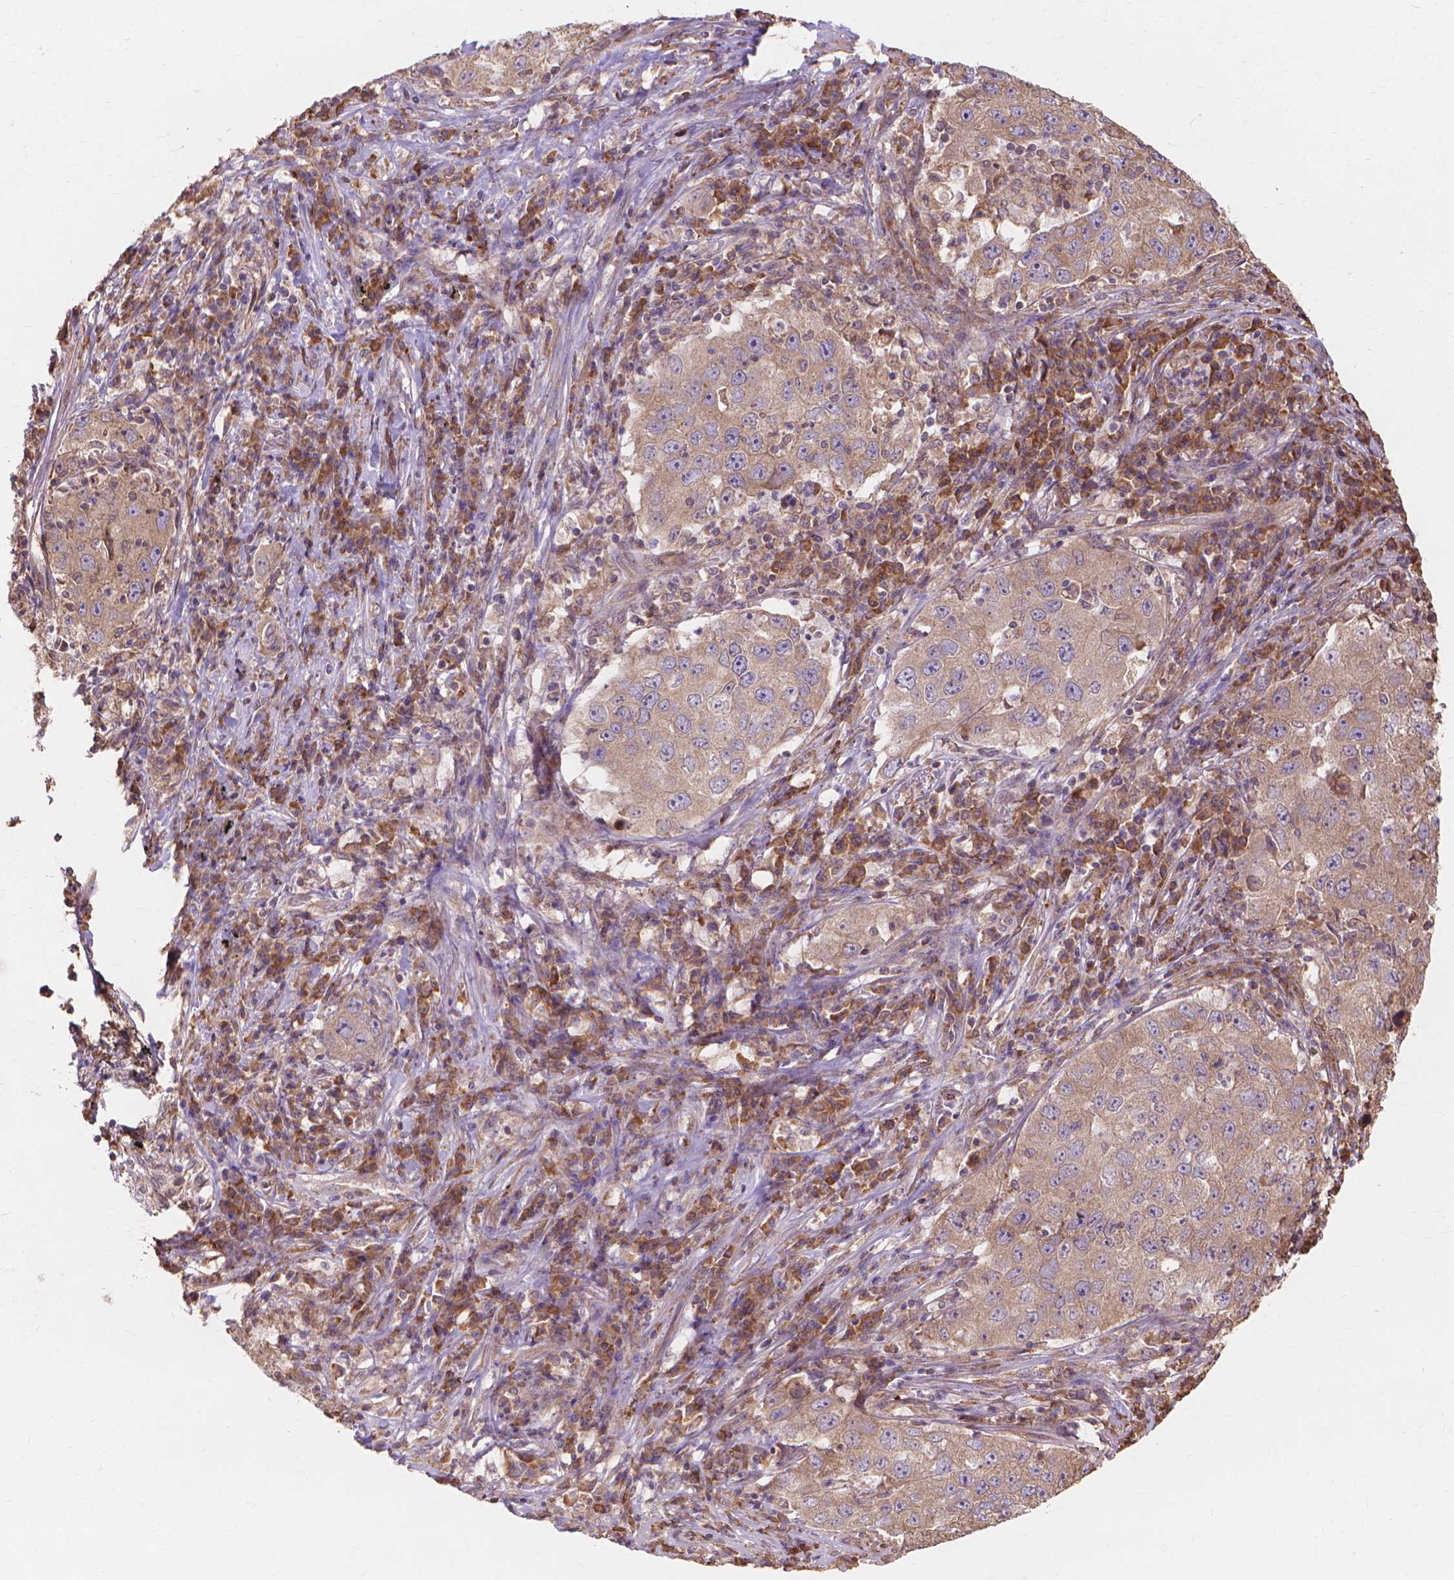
{"staining": {"intensity": "weak", "quantity": ">75%", "location": "cytoplasmic/membranous"}, "tissue": "lung cancer", "cell_type": "Tumor cells", "image_type": "cancer", "snomed": [{"axis": "morphology", "description": "Adenocarcinoma, NOS"}, {"axis": "topography", "description": "Lung"}], "caption": "A photomicrograph of human adenocarcinoma (lung) stained for a protein exhibits weak cytoplasmic/membranous brown staining in tumor cells. (DAB (3,3'-diaminobenzidine) = brown stain, brightfield microscopy at high magnification).", "gene": "TAB2", "patient": {"sex": "male", "age": 73}}